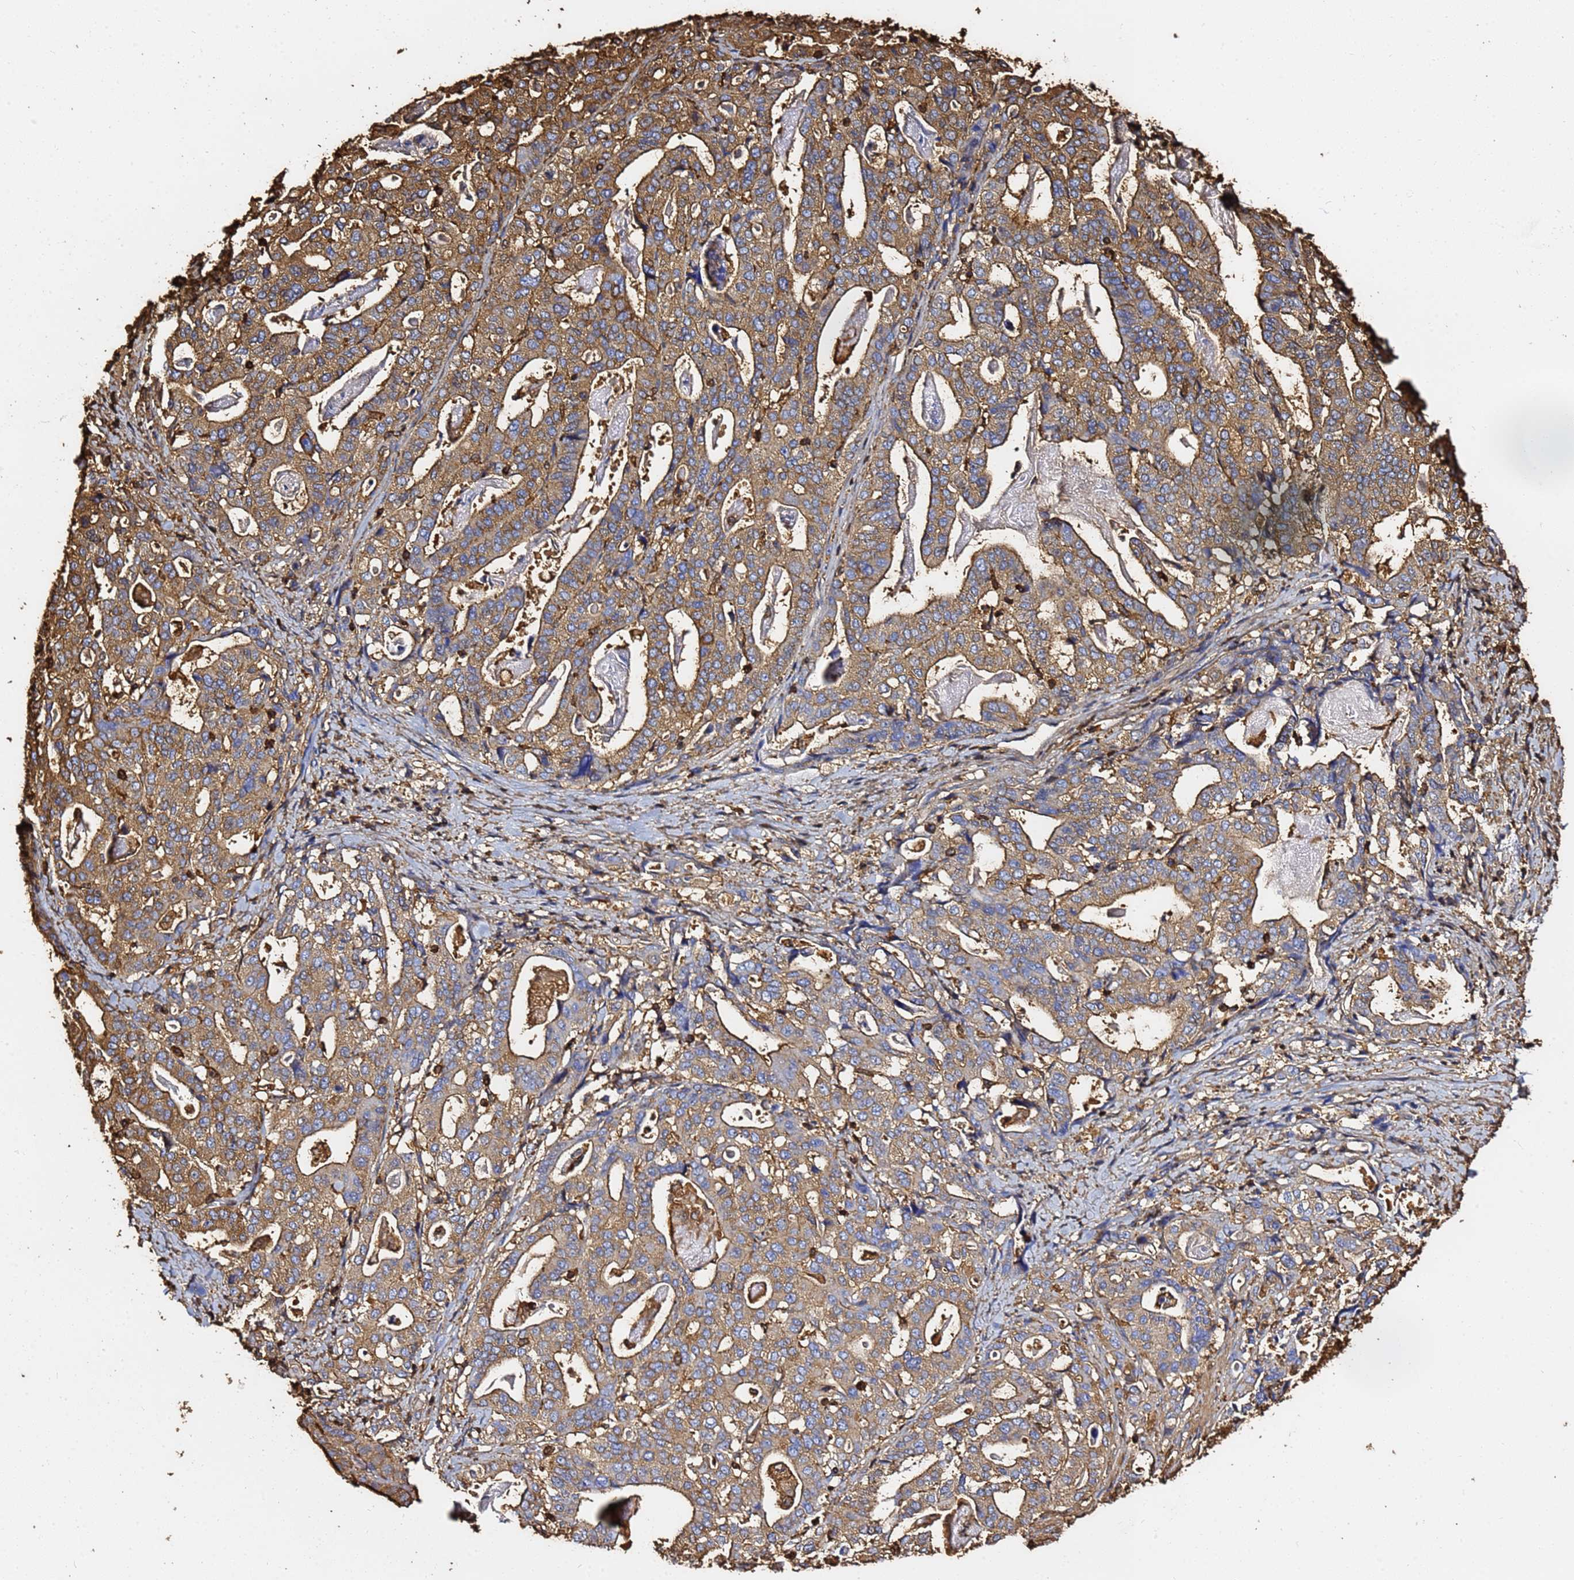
{"staining": {"intensity": "moderate", "quantity": ">75%", "location": "cytoplasmic/membranous"}, "tissue": "stomach cancer", "cell_type": "Tumor cells", "image_type": "cancer", "snomed": [{"axis": "morphology", "description": "Adenocarcinoma, NOS"}, {"axis": "topography", "description": "Stomach"}], "caption": "About >75% of tumor cells in stomach cancer (adenocarcinoma) display moderate cytoplasmic/membranous protein expression as visualized by brown immunohistochemical staining.", "gene": "ACTB", "patient": {"sex": "male", "age": 48}}